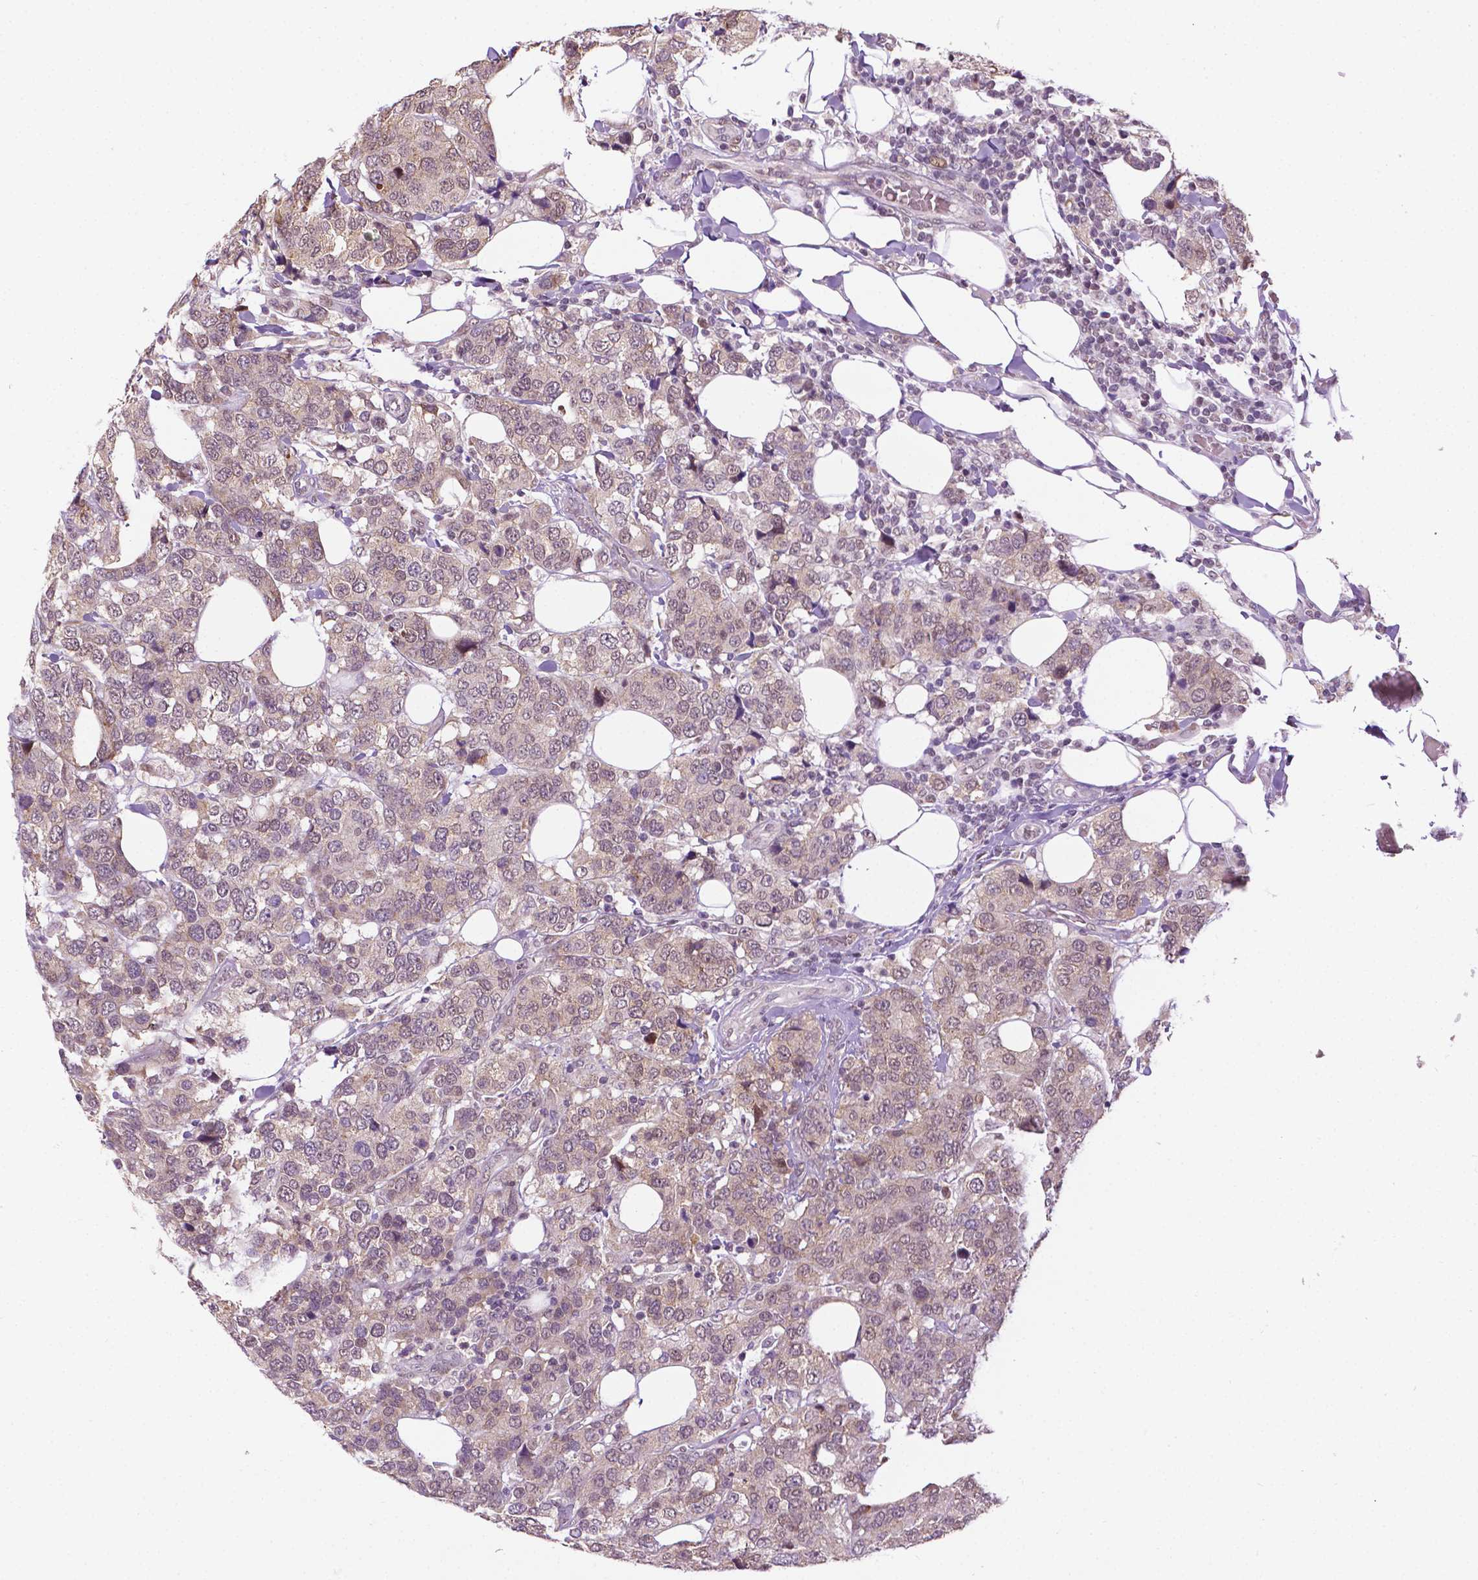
{"staining": {"intensity": "weak", "quantity": "25%-75%", "location": "nuclear"}, "tissue": "breast cancer", "cell_type": "Tumor cells", "image_type": "cancer", "snomed": [{"axis": "morphology", "description": "Lobular carcinoma"}, {"axis": "topography", "description": "Breast"}], "caption": "This photomicrograph exhibits breast cancer stained with immunohistochemistry to label a protein in brown. The nuclear of tumor cells show weak positivity for the protein. Nuclei are counter-stained blue.", "gene": "ZNF41", "patient": {"sex": "female", "age": 59}}